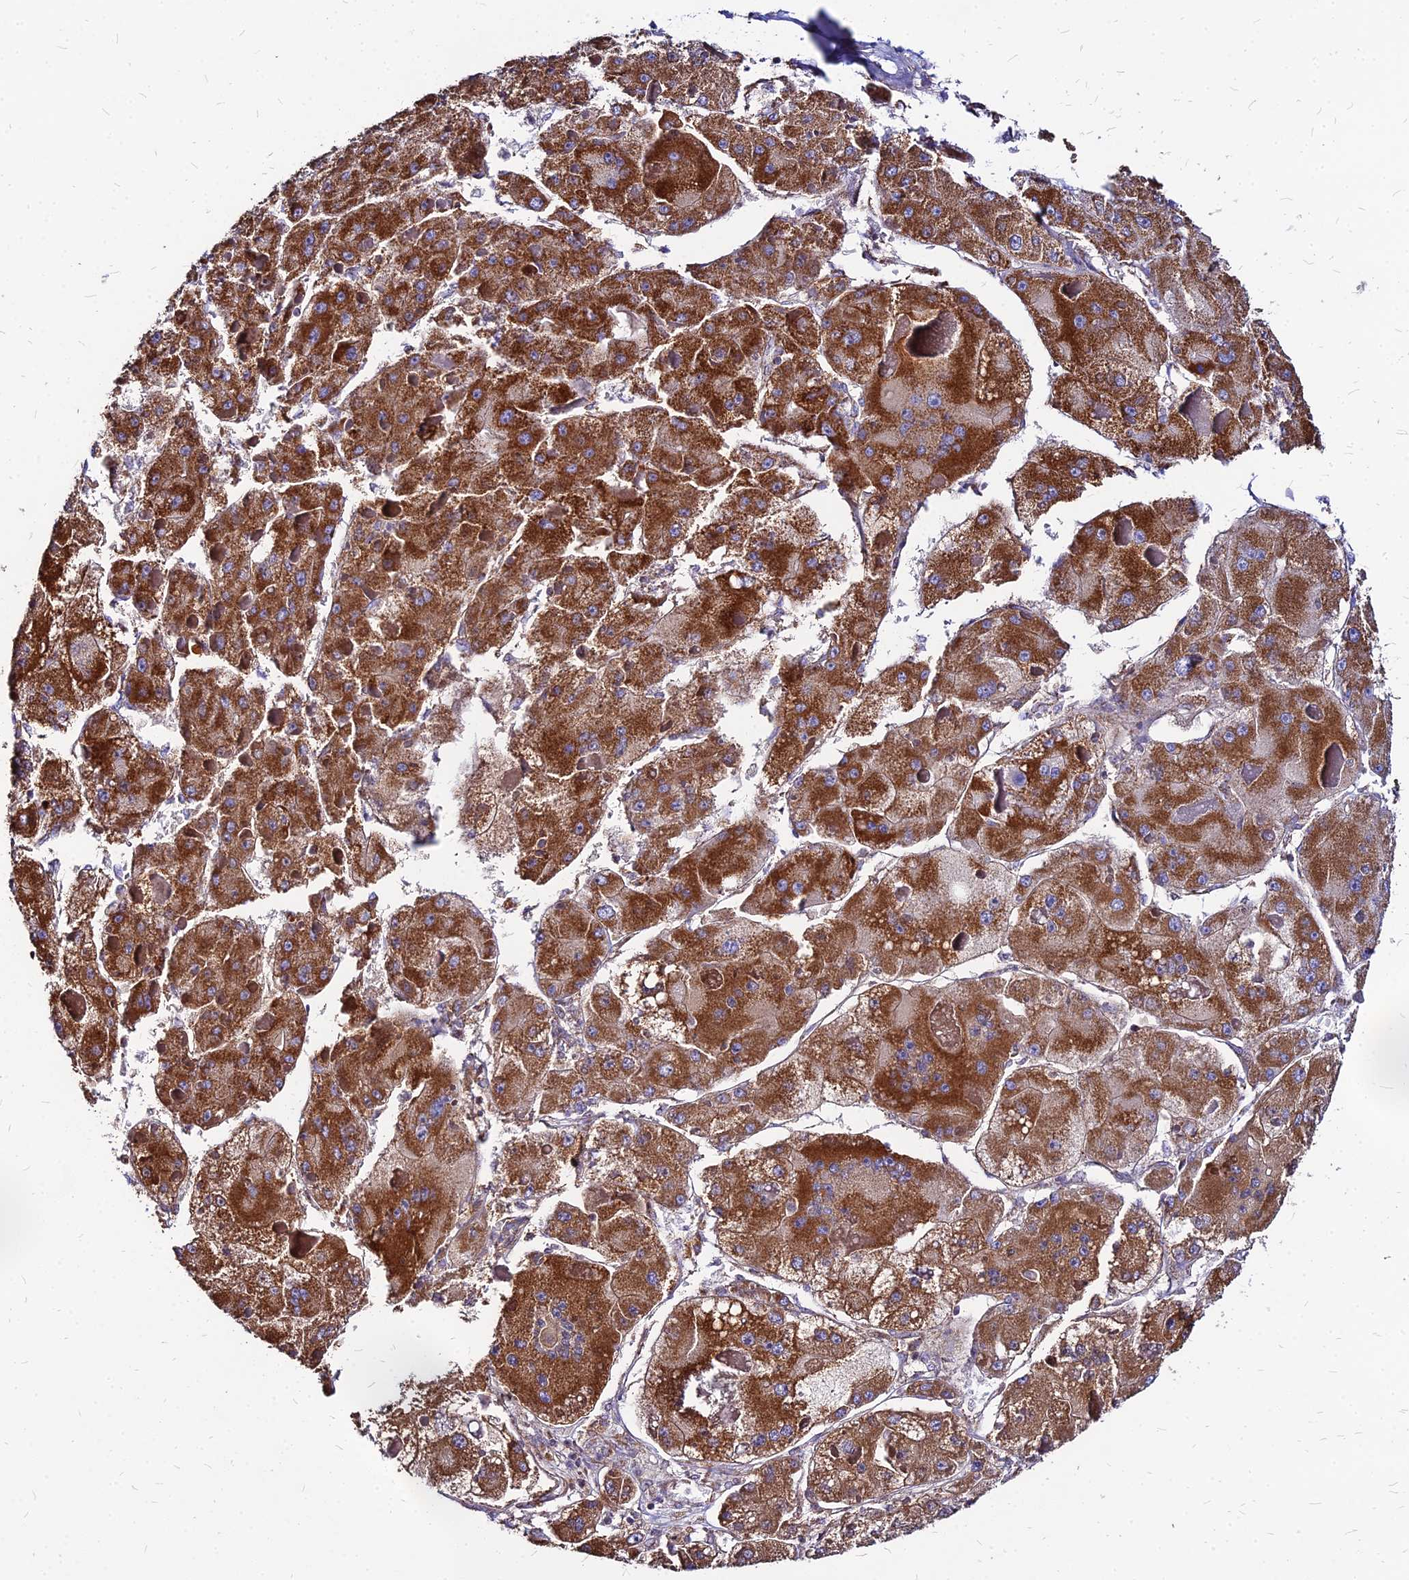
{"staining": {"intensity": "strong", "quantity": ">75%", "location": "cytoplasmic/membranous"}, "tissue": "liver cancer", "cell_type": "Tumor cells", "image_type": "cancer", "snomed": [{"axis": "morphology", "description": "Carcinoma, Hepatocellular, NOS"}, {"axis": "topography", "description": "Liver"}], "caption": "An immunohistochemistry micrograph of tumor tissue is shown. Protein staining in brown labels strong cytoplasmic/membranous positivity in hepatocellular carcinoma (liver) within tumor cells.", "gene": "DLD", "patient": {"sex": "female", "age": 73}}